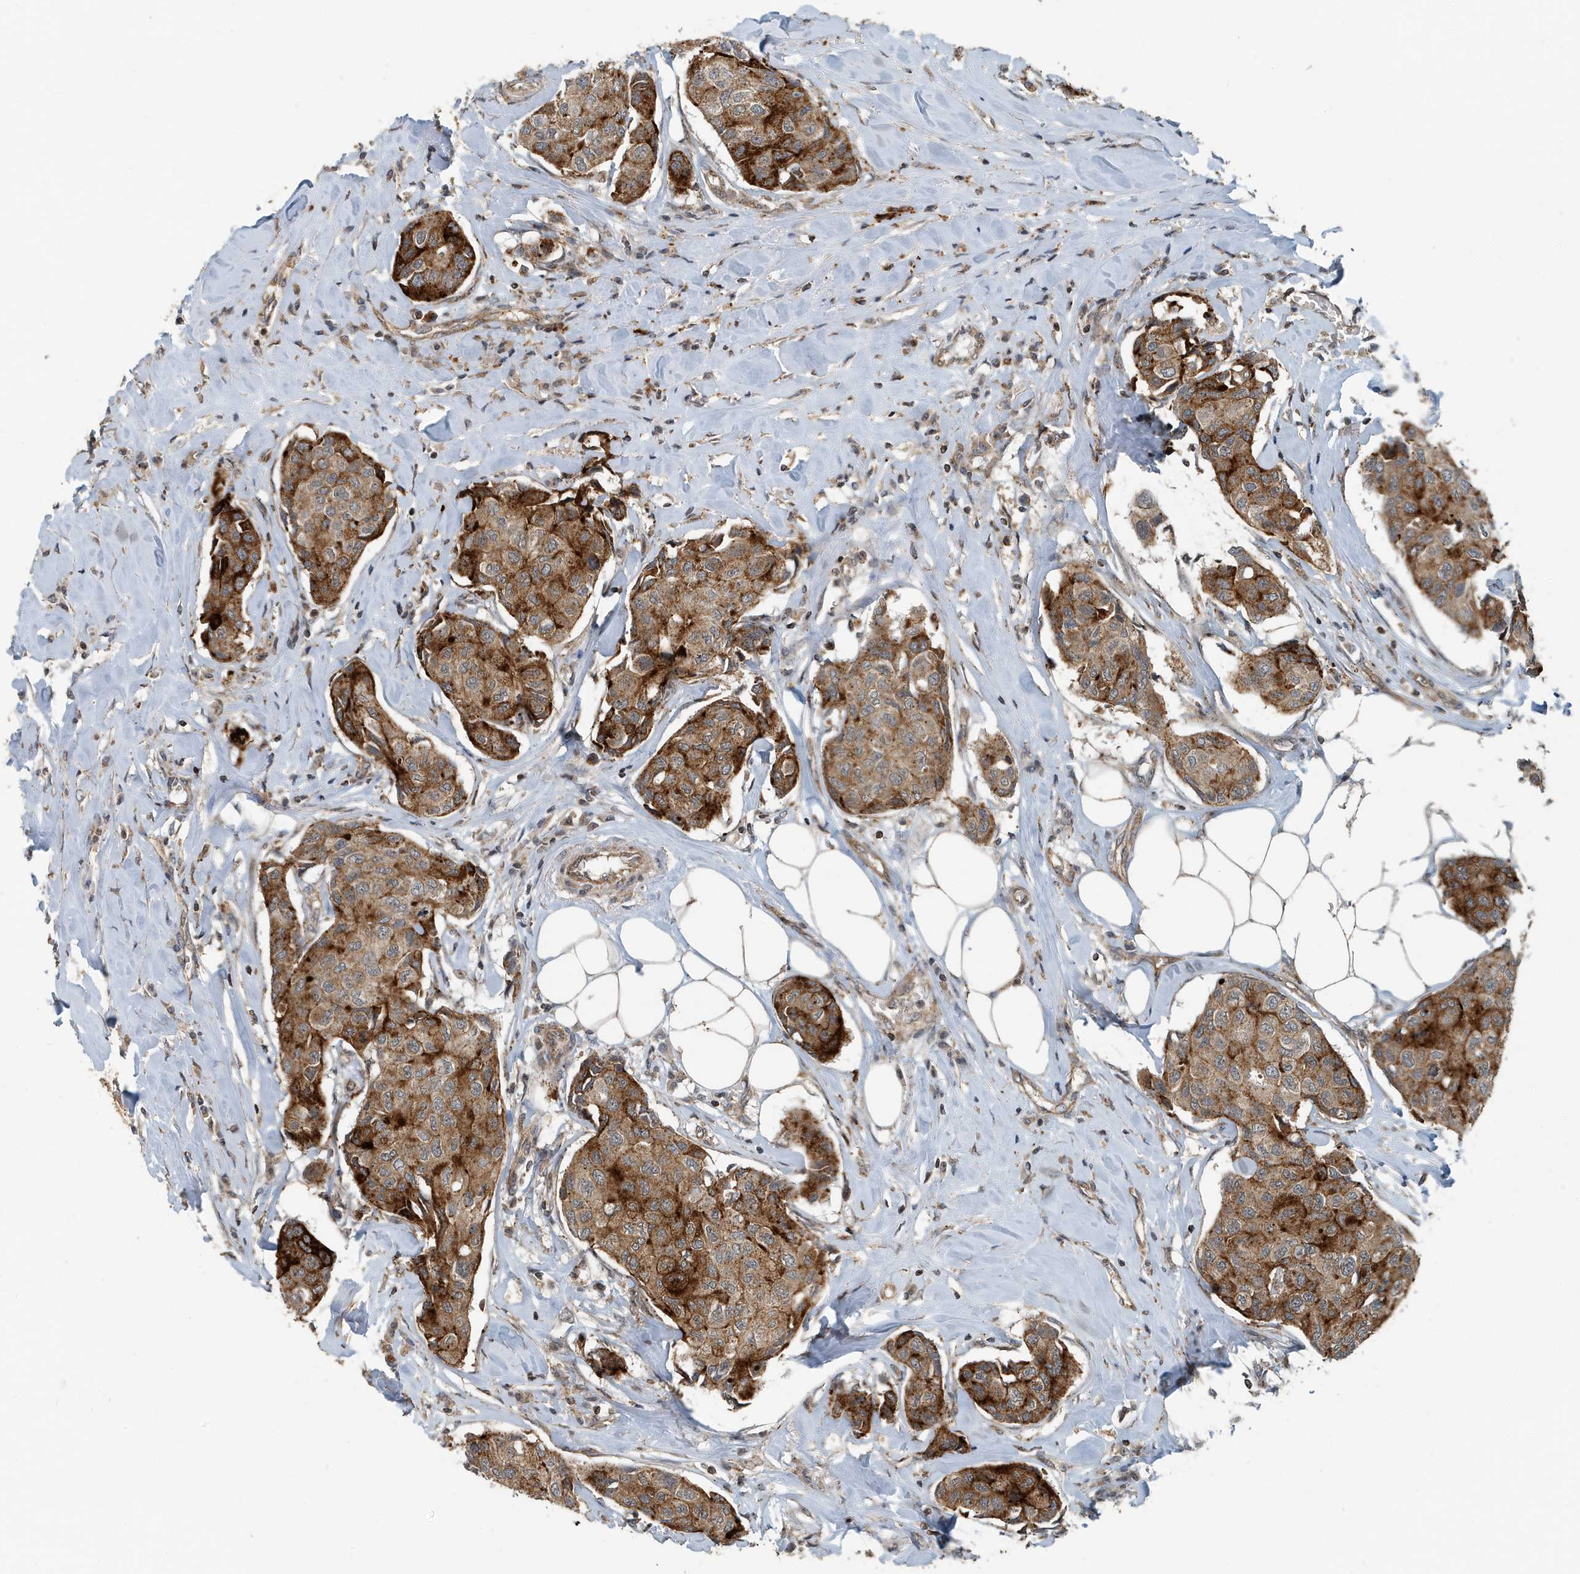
{"staining": {"intensity": "moderate", "quantity": ">75%", "location": "cytoplasmic/membranous"}, "tissue": "breast cancer", "cell_type": "Tumor cells", "image_type": "cancer", "snomed": [{"axis": "morphology", "description": "Duct carcinoma"}, {"axis": "topography", "description": "Breast"}], "caption": "An immunohistochemistry photomicrograph of neoplastic tissue is shown. Protein staining in brown shows moderate cytoplasmic/membranous positivity in breast infiltrating ductal carcinoma within tumor cells. The protein is shown in brown color, while the nuclei are stained blue.", "gene": "KIF15", "patient": {"sex": "female", "age": 80}}